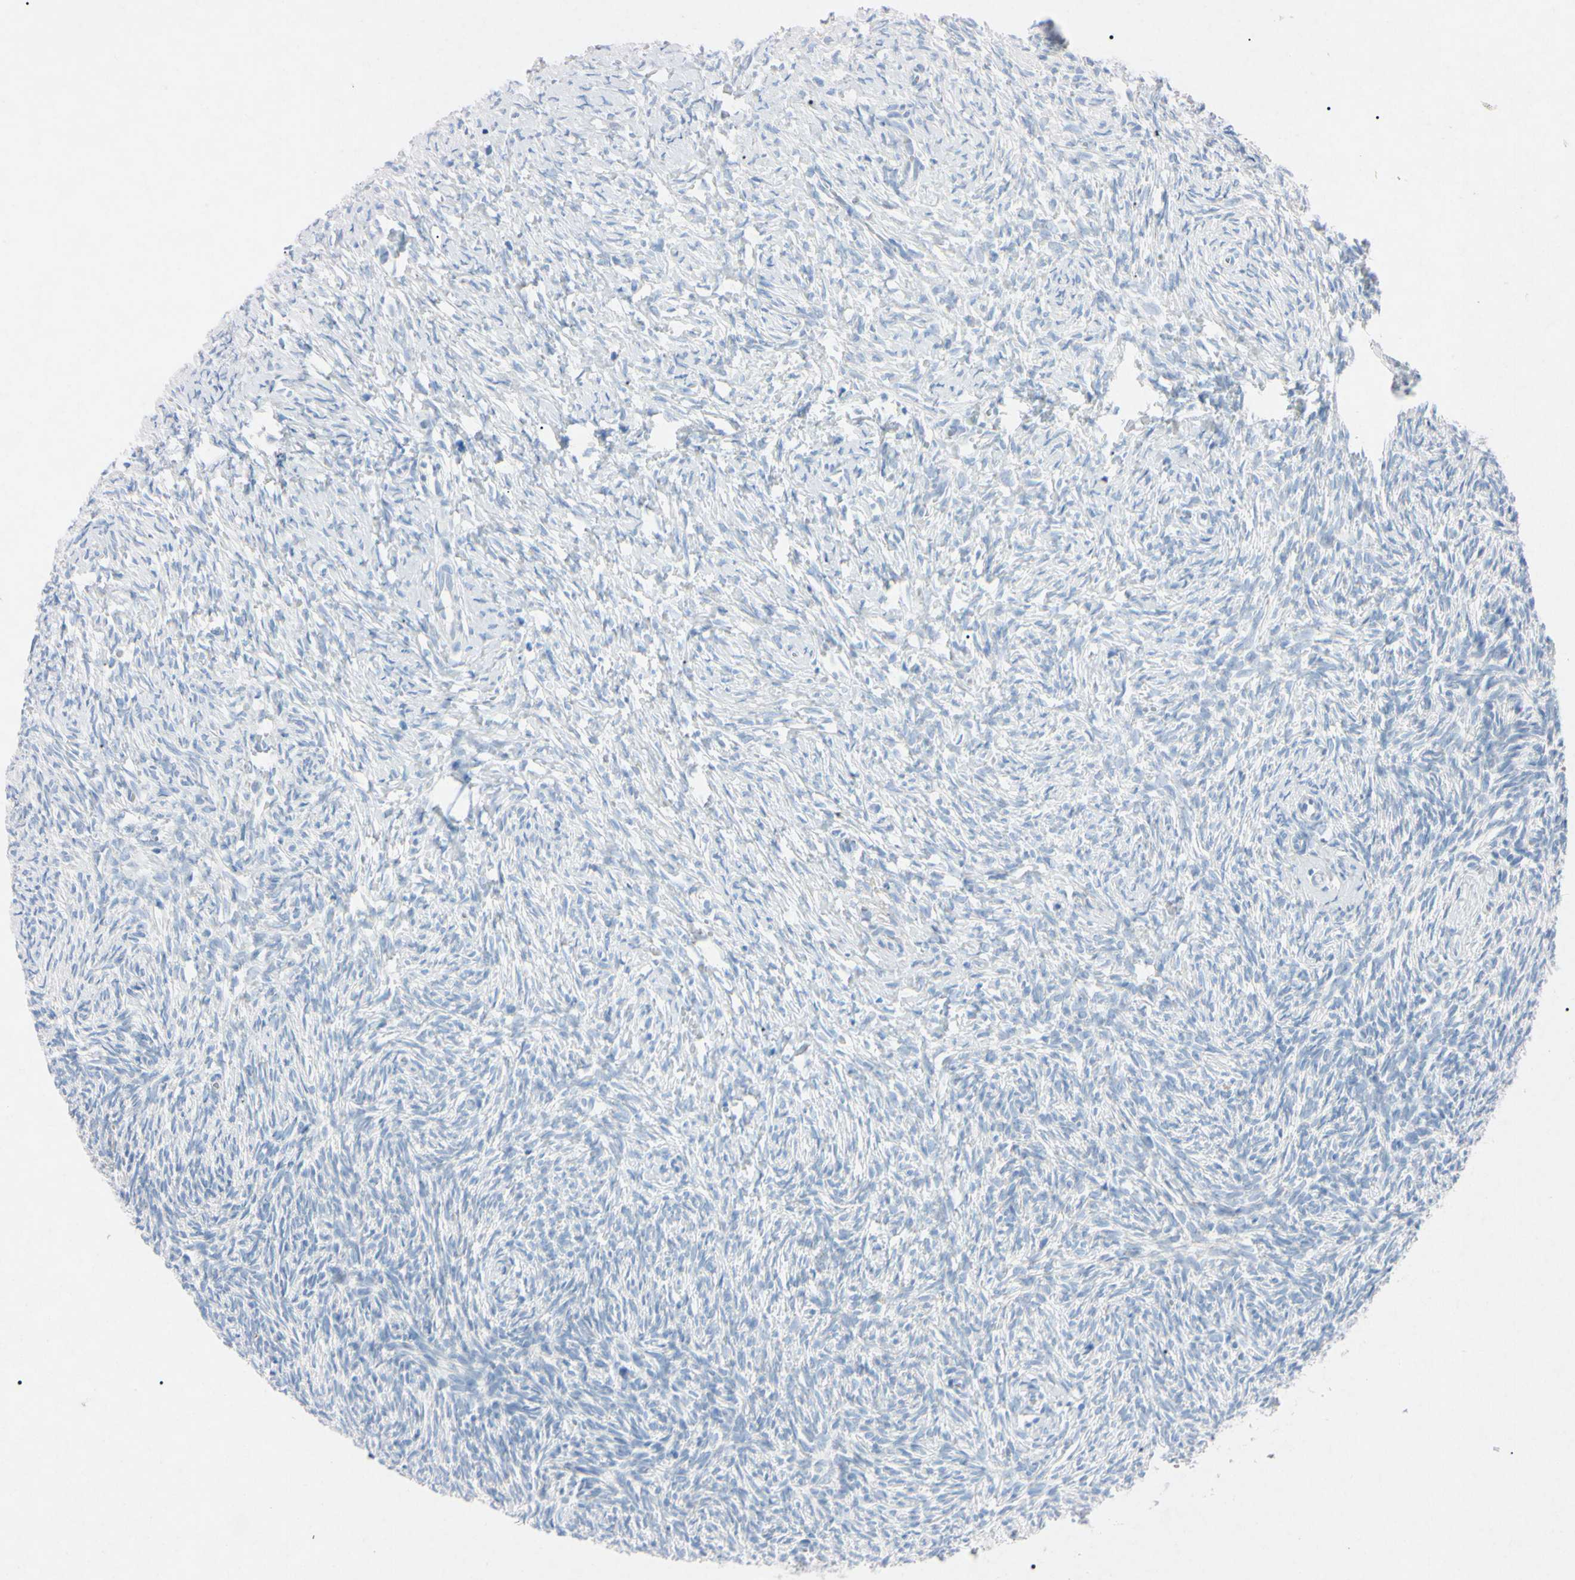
{"staining": {"intensity": "negative", "quantity": "none", "location": "none"}, "tissue": "ovary", "cell_type": "Ovarian stroma cells", "image_type": "normal", "snomed": [{"axis": "morphology", "description": "Normal tissue, NOS"}, {"axis": "topography", "description": "Ovary"}], "caption": "DAB (3,3'-diaminobenzidine) immunohistochemical staining of normal ovary exhibits no significant expression in ovarian stroma cells.", "gene": "ELN", "patient": {"sex": "female", "age": 35}}